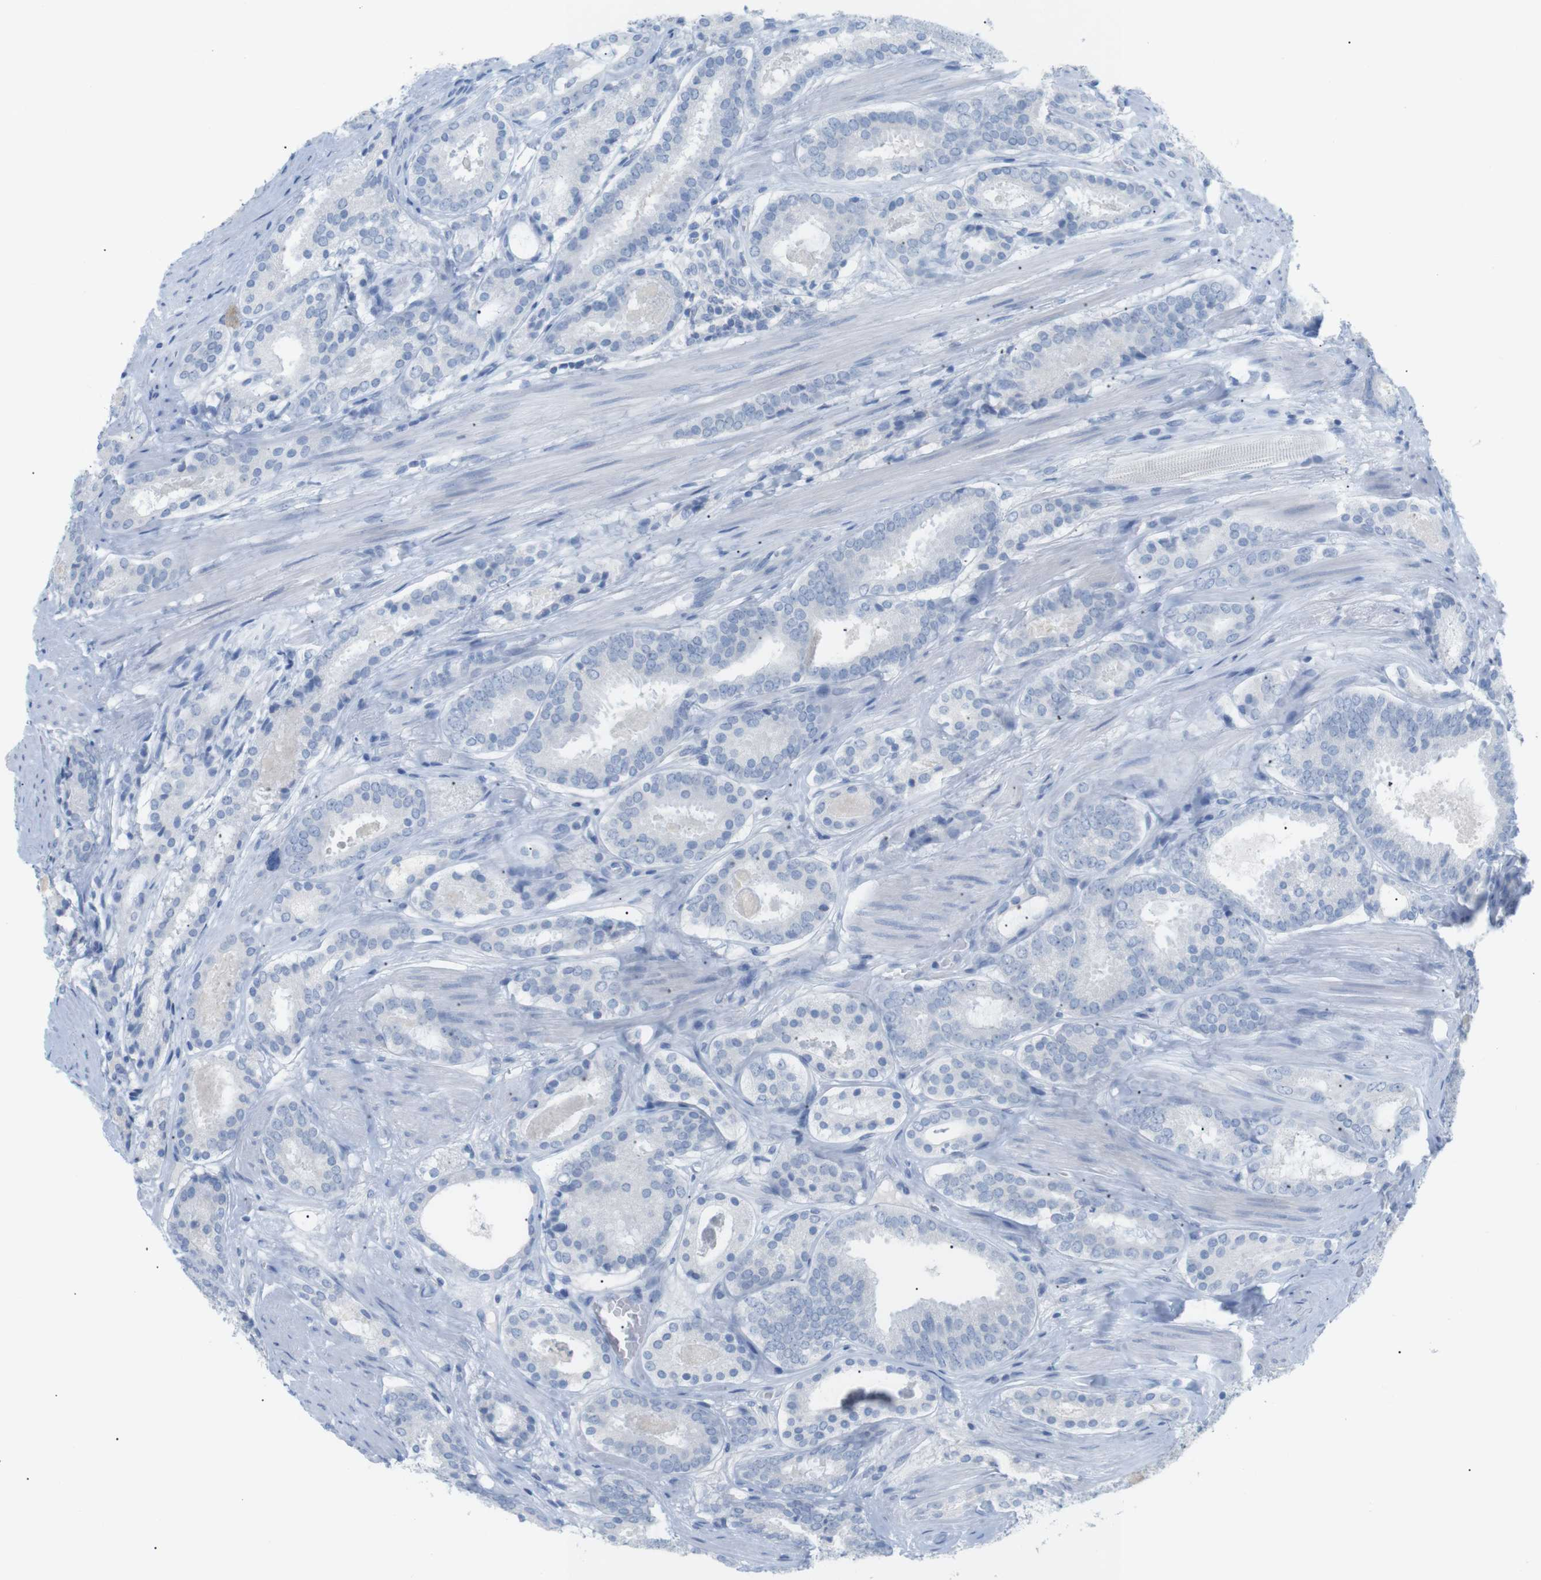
{"staining": {"intensity": "negative", "quantity": "none", "location": "none"}, "tissue": "prostate cancer", "cell_type": "Tumor cells", "image_type": "cancer", "snomed": [{"axis": "morphology", "description": "Adenocarcinoma, Low grade"}, {"axis": "topography", "description": "Prostate"}], "caption": "Tumor cells show no significant protein expression in prostate cancer (adenocarcinoma (low-grade)). (DAB immunohistochemistry visualized using brightfield microscopy, high magnification).", "gene": "HBG2", "patient": {"sex": "male", "age": 69}}